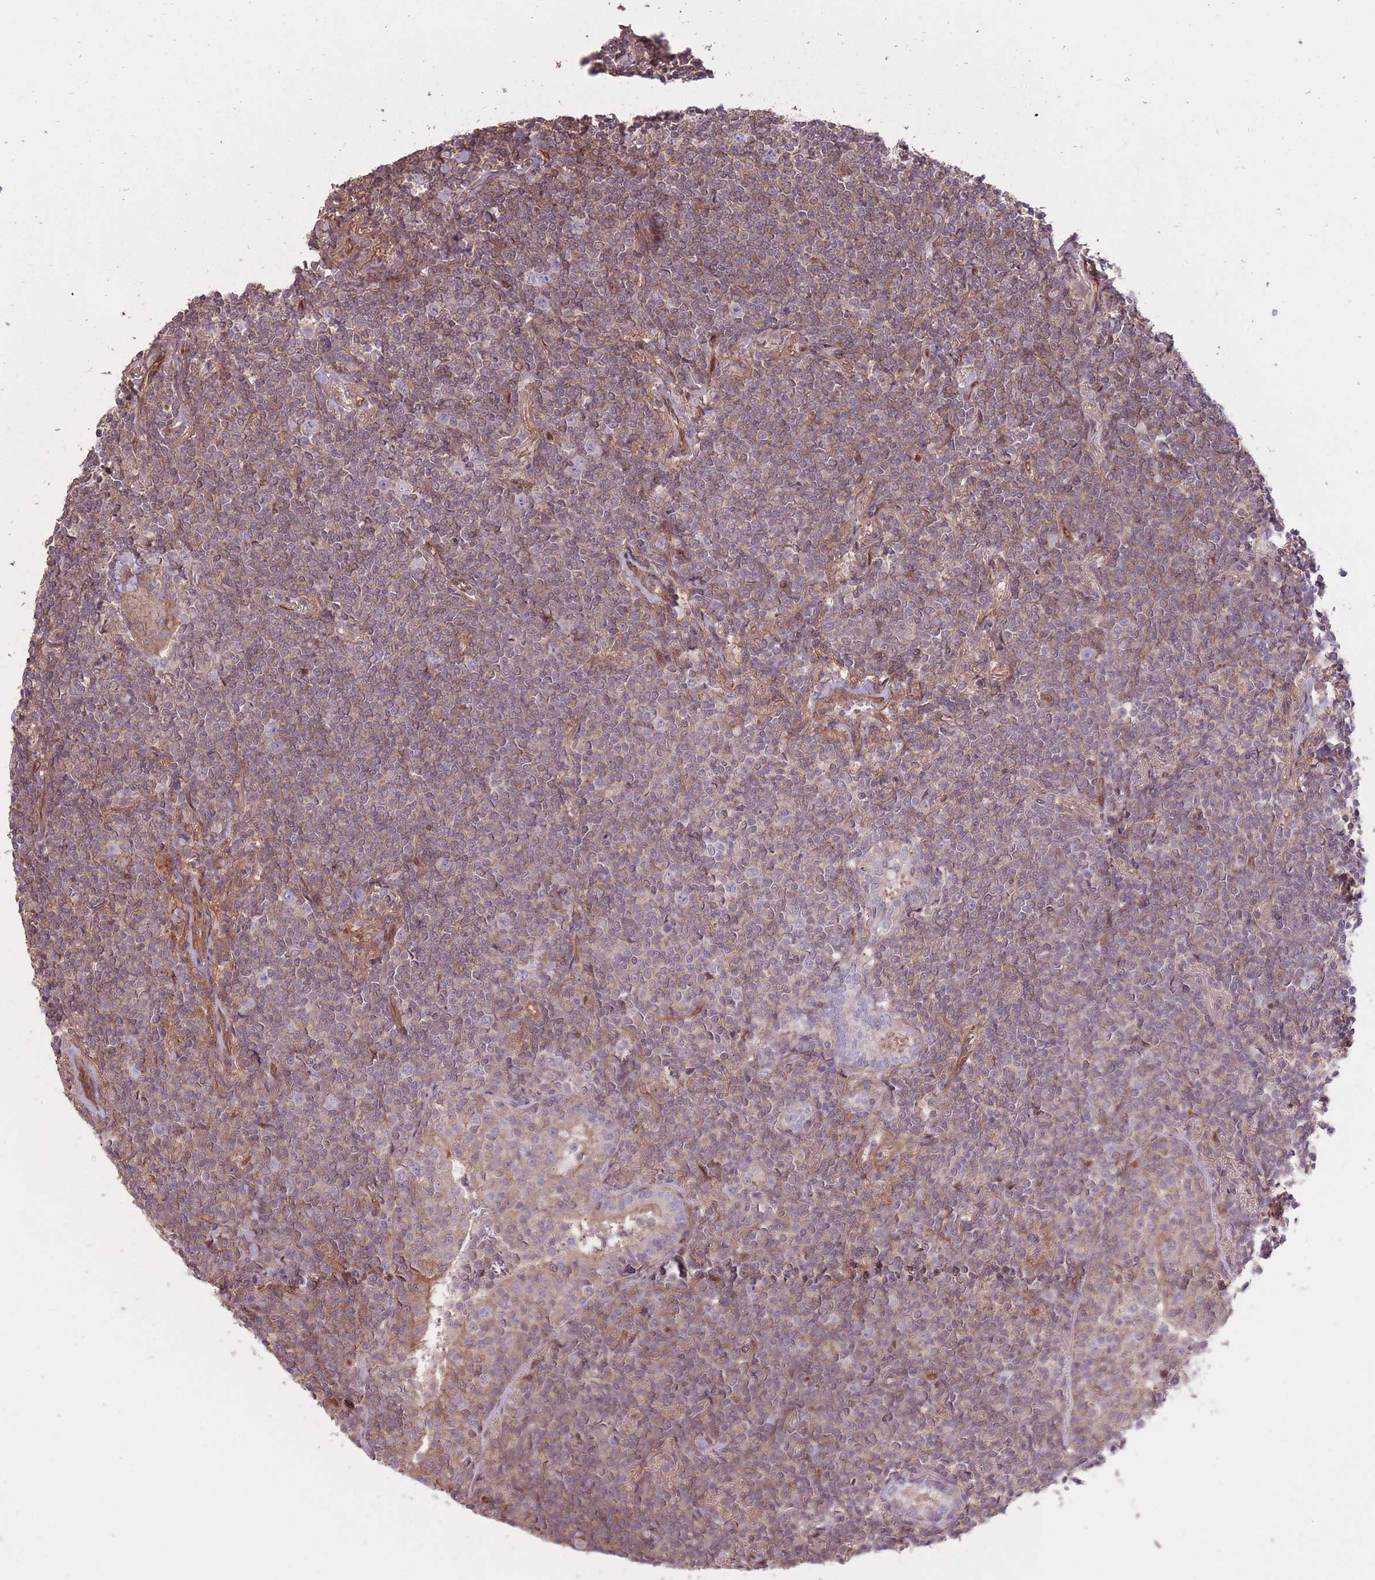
{"staining": {"intensity": "weak", "quantity": ">75%", "location": "cytoplasmic/membranous"}, "tissue": "lymphoma", "cell_type": "Tumor cells", "image_type": "cancer", "snomed": [{"axis": "morphology", "description": "Malignant lymphoma, non-Hodgkin's type, Low grade"}, {"axis": "topography", "description": "Lung"}], "caption": "There is low levels of weak cytoplasmic/membranous positivity in tumor cells of malignant lymphoma, non-Hodgkin's type (low-grade), as demonstrated by immunohistochemical staining (brown color).", "gene": "PLD1", "patient": {"sex": "female", "age": 71}}